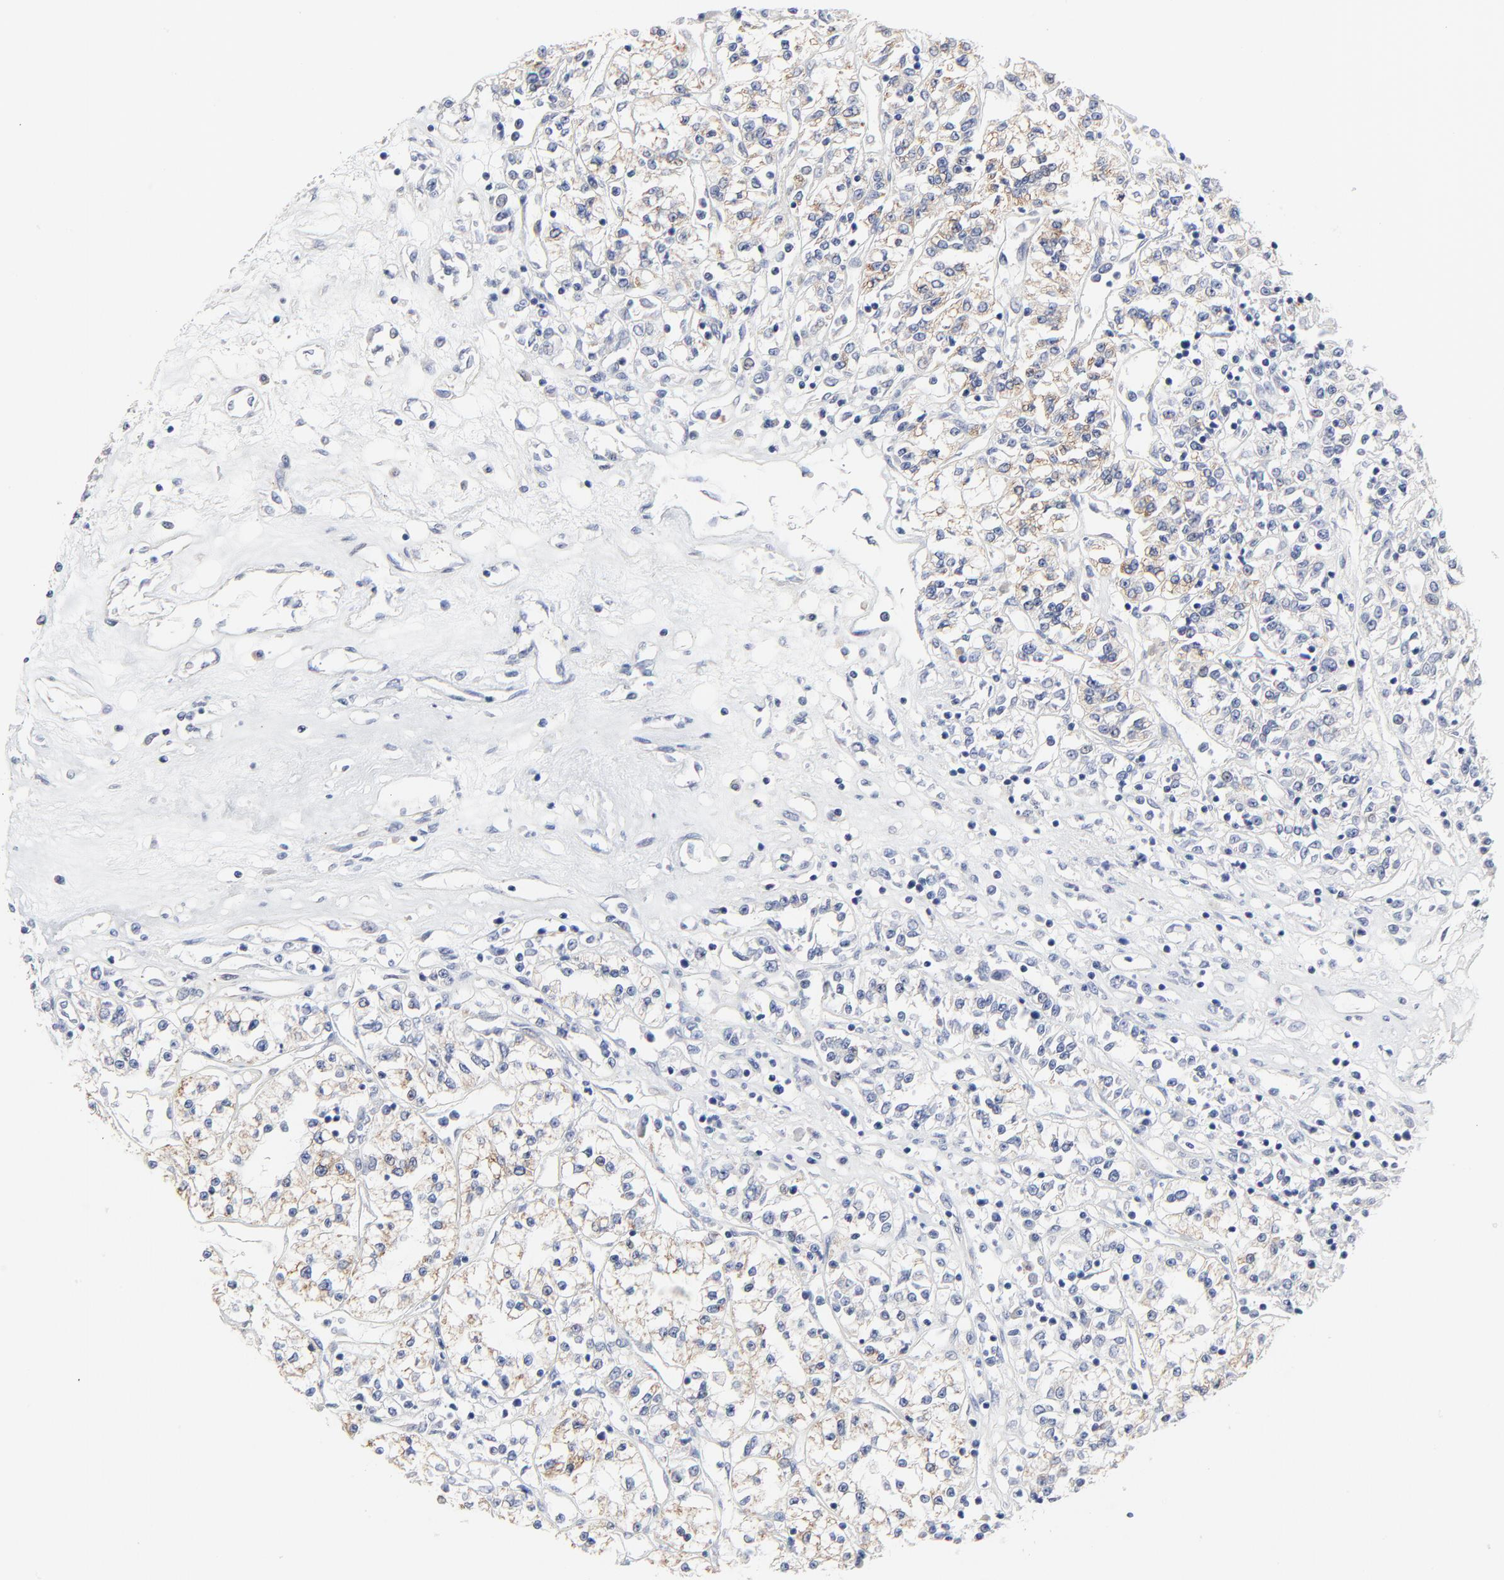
{"staining": {"intensity": "negative", "quantity": "none", "location": "none"}, "tissue": "renal cancer", "cell_type": "Tumor cells", "image_type": "cancer", "snomed": [{"axis": "morphology", "description": "Adenocarcinoma, NOS"}, {"axis": "topography", "description": "Kidney"}], "caption": "High power microscopy histopathology image of an IHC micrograph of renal cancer, revealing no significant positivity in tumor cells.", "gene": "DHRSX", "patient": {"sex": "female", "age": 76}}